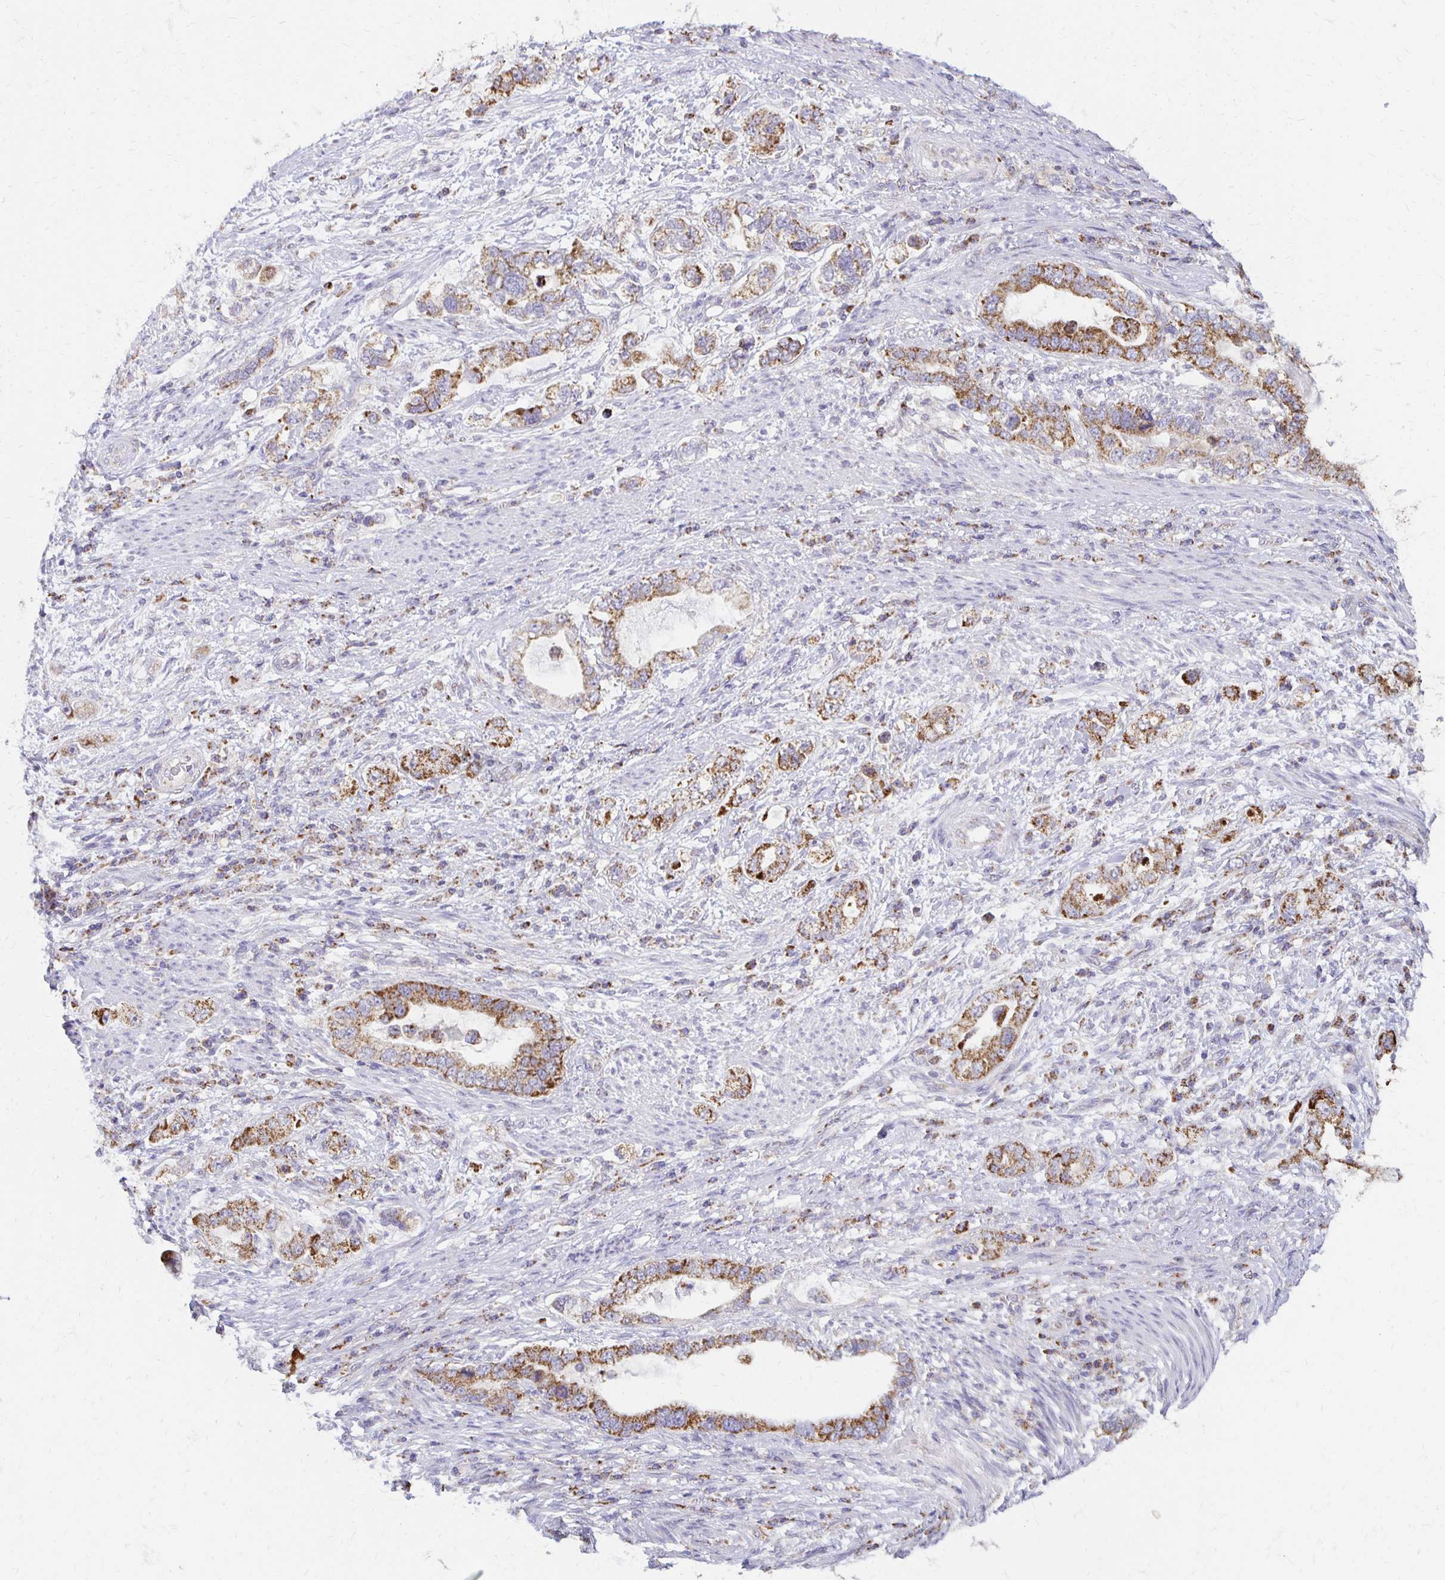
{"staining": {"intensity": "moderate", "quantity": "25%-75%", "location": "cytoplasmic/membranous"}, "tissue": "stomach cancer", "cell_type": "Tumor cells", "image_type": "cancer", "snomed": [{"axis": "morphology", "description": "Adenocarcinoma, NOS"}, {"axis": "topography", "description": "Stomach, lower"}], "caption": "An immunohistochemistry (IHC) histopathology image of neoplastic tissue is shown. Protein staining in brown shows moderate cytoplasmic/membranous positivity in stomach adenocarcinoma within tumor cells.", "gene": "IER3", "patient": {"sex": "female", "age": 93}}